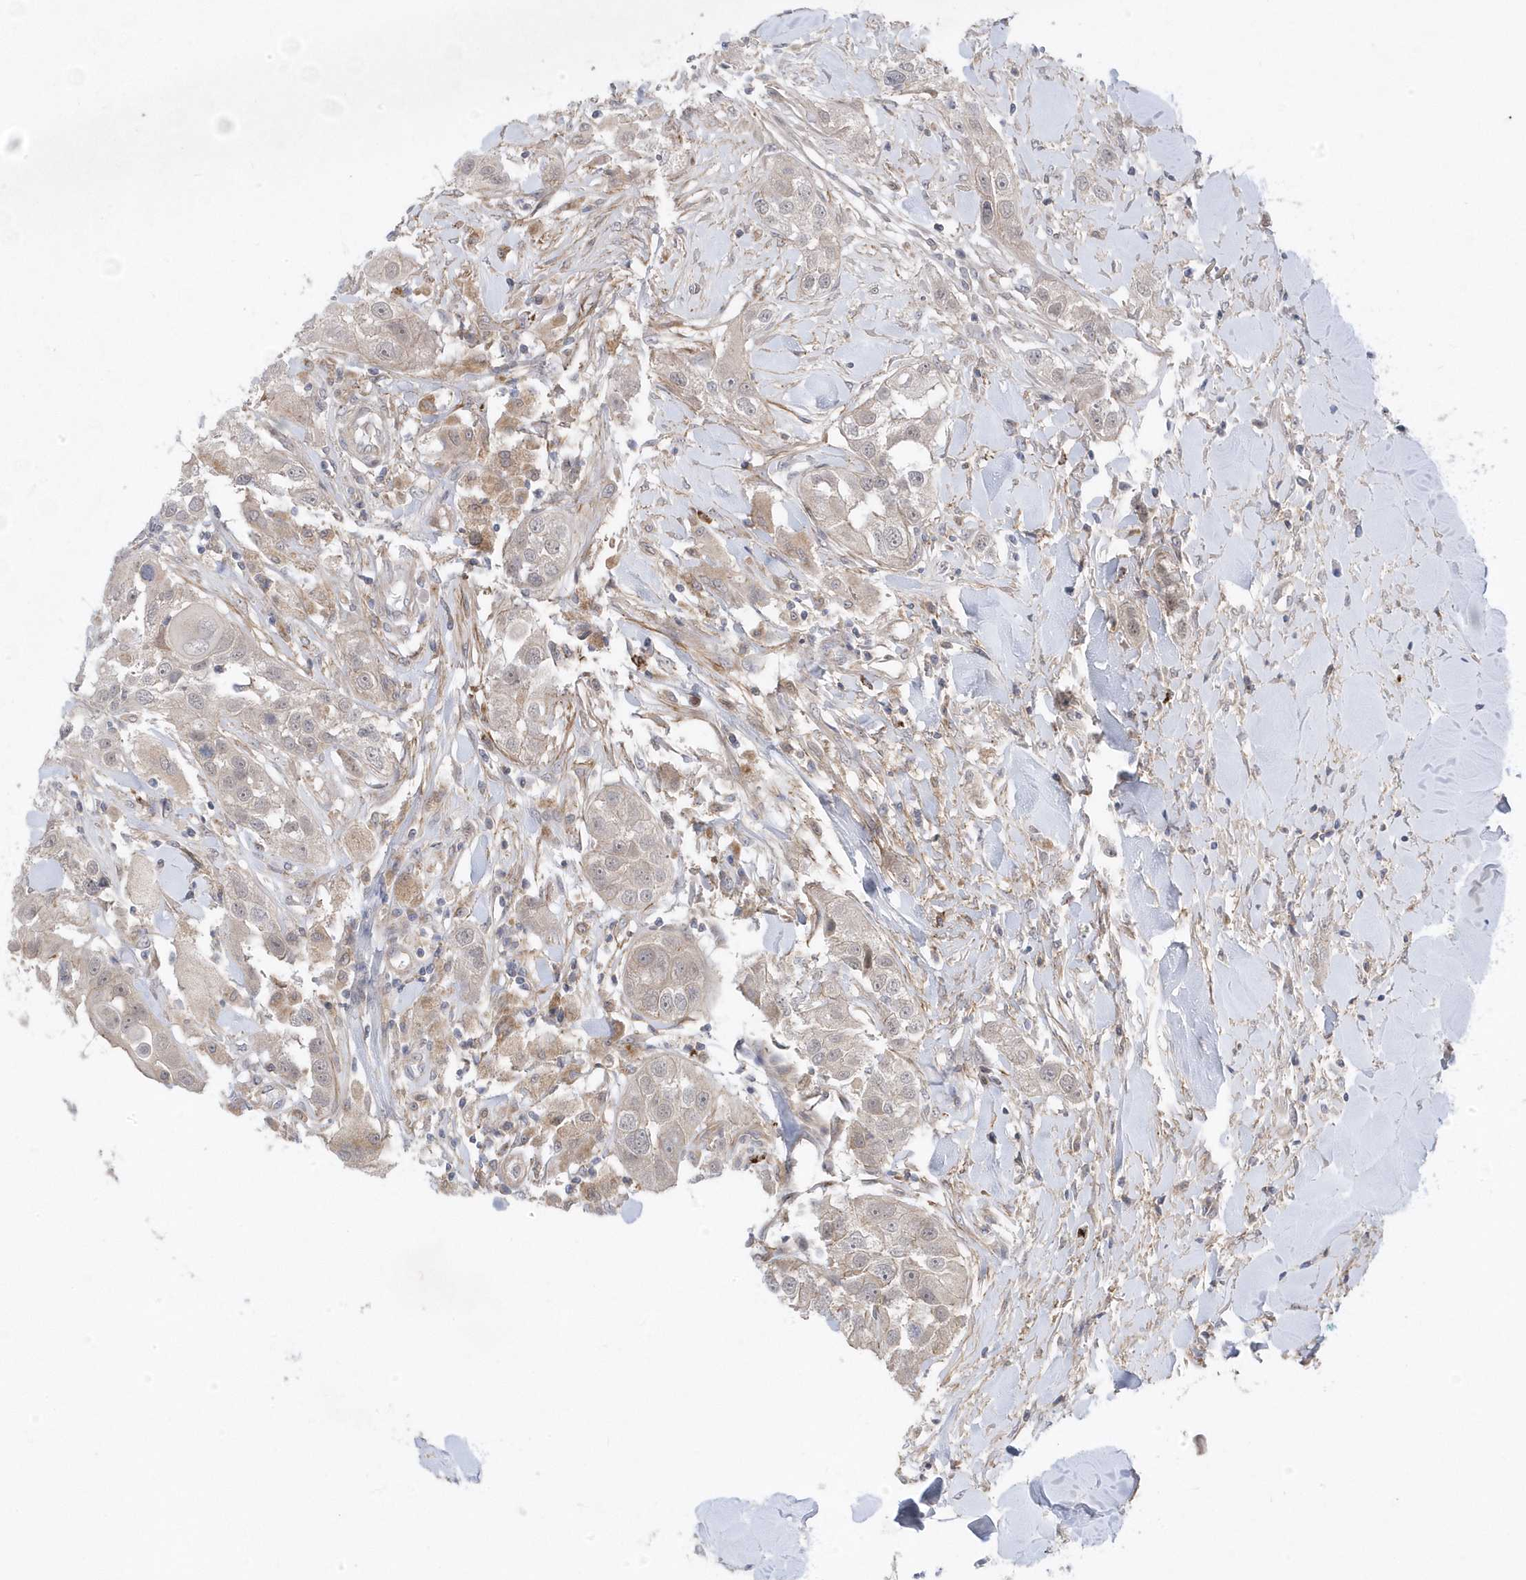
{"staining": {"intensity": "weak", "quantity": "<25%", "location": "cytoplasmic/membranous"}, "tissue": "head and neck cancer", "cell_type": "Tumor cells", "image_type": "cancer", "snomed": [{"axis": "morphology", "description": "Normal tissue, NOS"}, {"axis": "morphology", "description": "Squamous cell carcinoma, NOS"}, {"axis": "topography", "description": "Skeletal muscle"}, {"axis": "topography", "description": "Head-Neck"}], "caption": "Immunohistochemistry of head and neck cancer displays no expression in tumor cells. Brightfield microscopy of IHC stained with DAB (brown) and hematoxylin (blue), captured at high magnification.", "gene": "ANAPC1", "patient": {"sex": "male", "age": 51}}